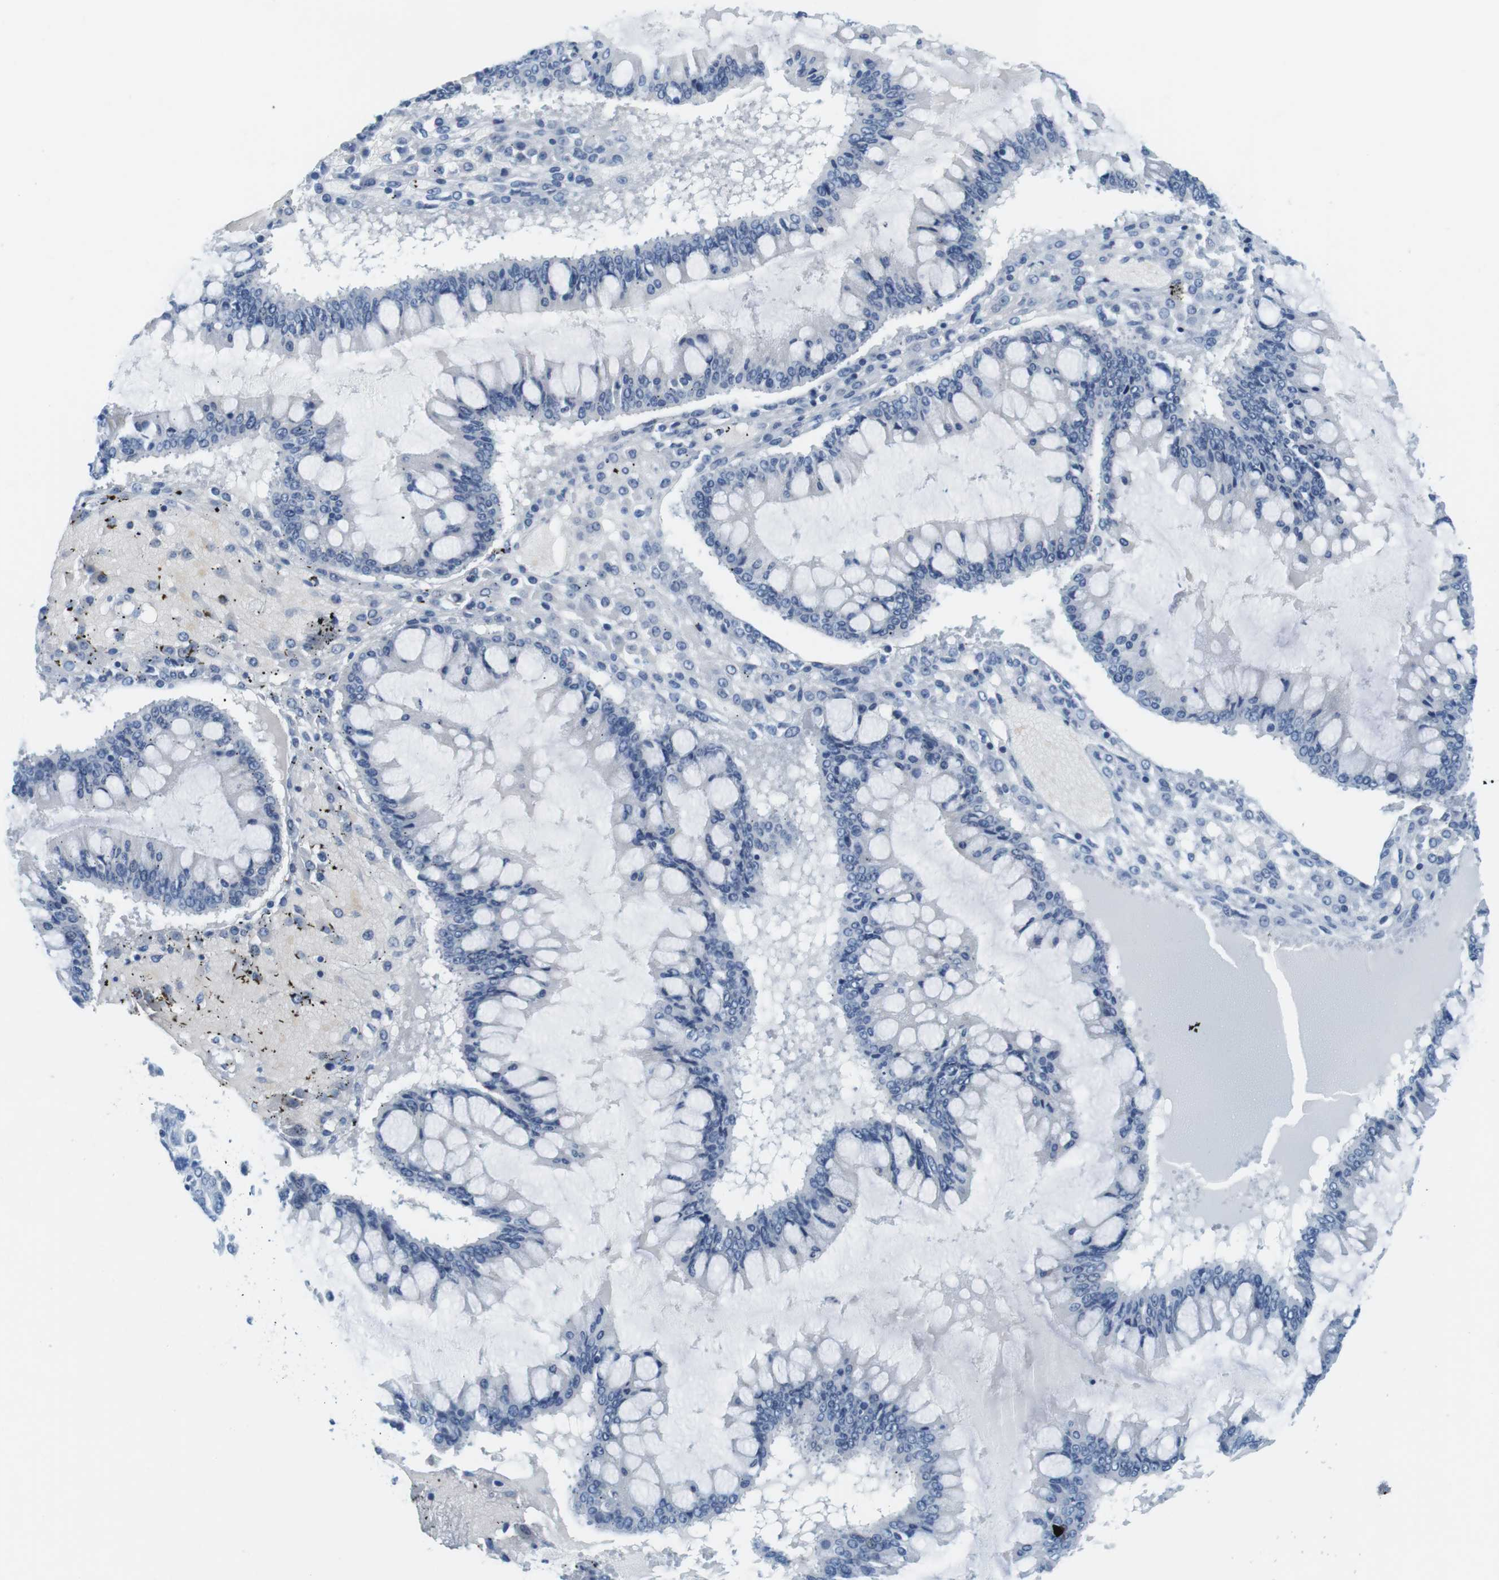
{"staining": {"intensity": "negative", "quantity": "none", "location": "none"}, "tissue": "ovarian cancer", "cell_type": "Tumor cells", "image_type": "cancer", "snomed": [{"axis": "morphology", "description": "Cystadenocarcinoma, mucinous, NOS"}, {"axis": "topography", "description": "Ovary"}], "caption": "Immunohistochemistry (IHC) of human ovarian mucinous cystadenocarcinoma exhibits no expression in tumor cells.", "gene": "CYP2C9", "patient": {"sex": "female", "age": 73}}